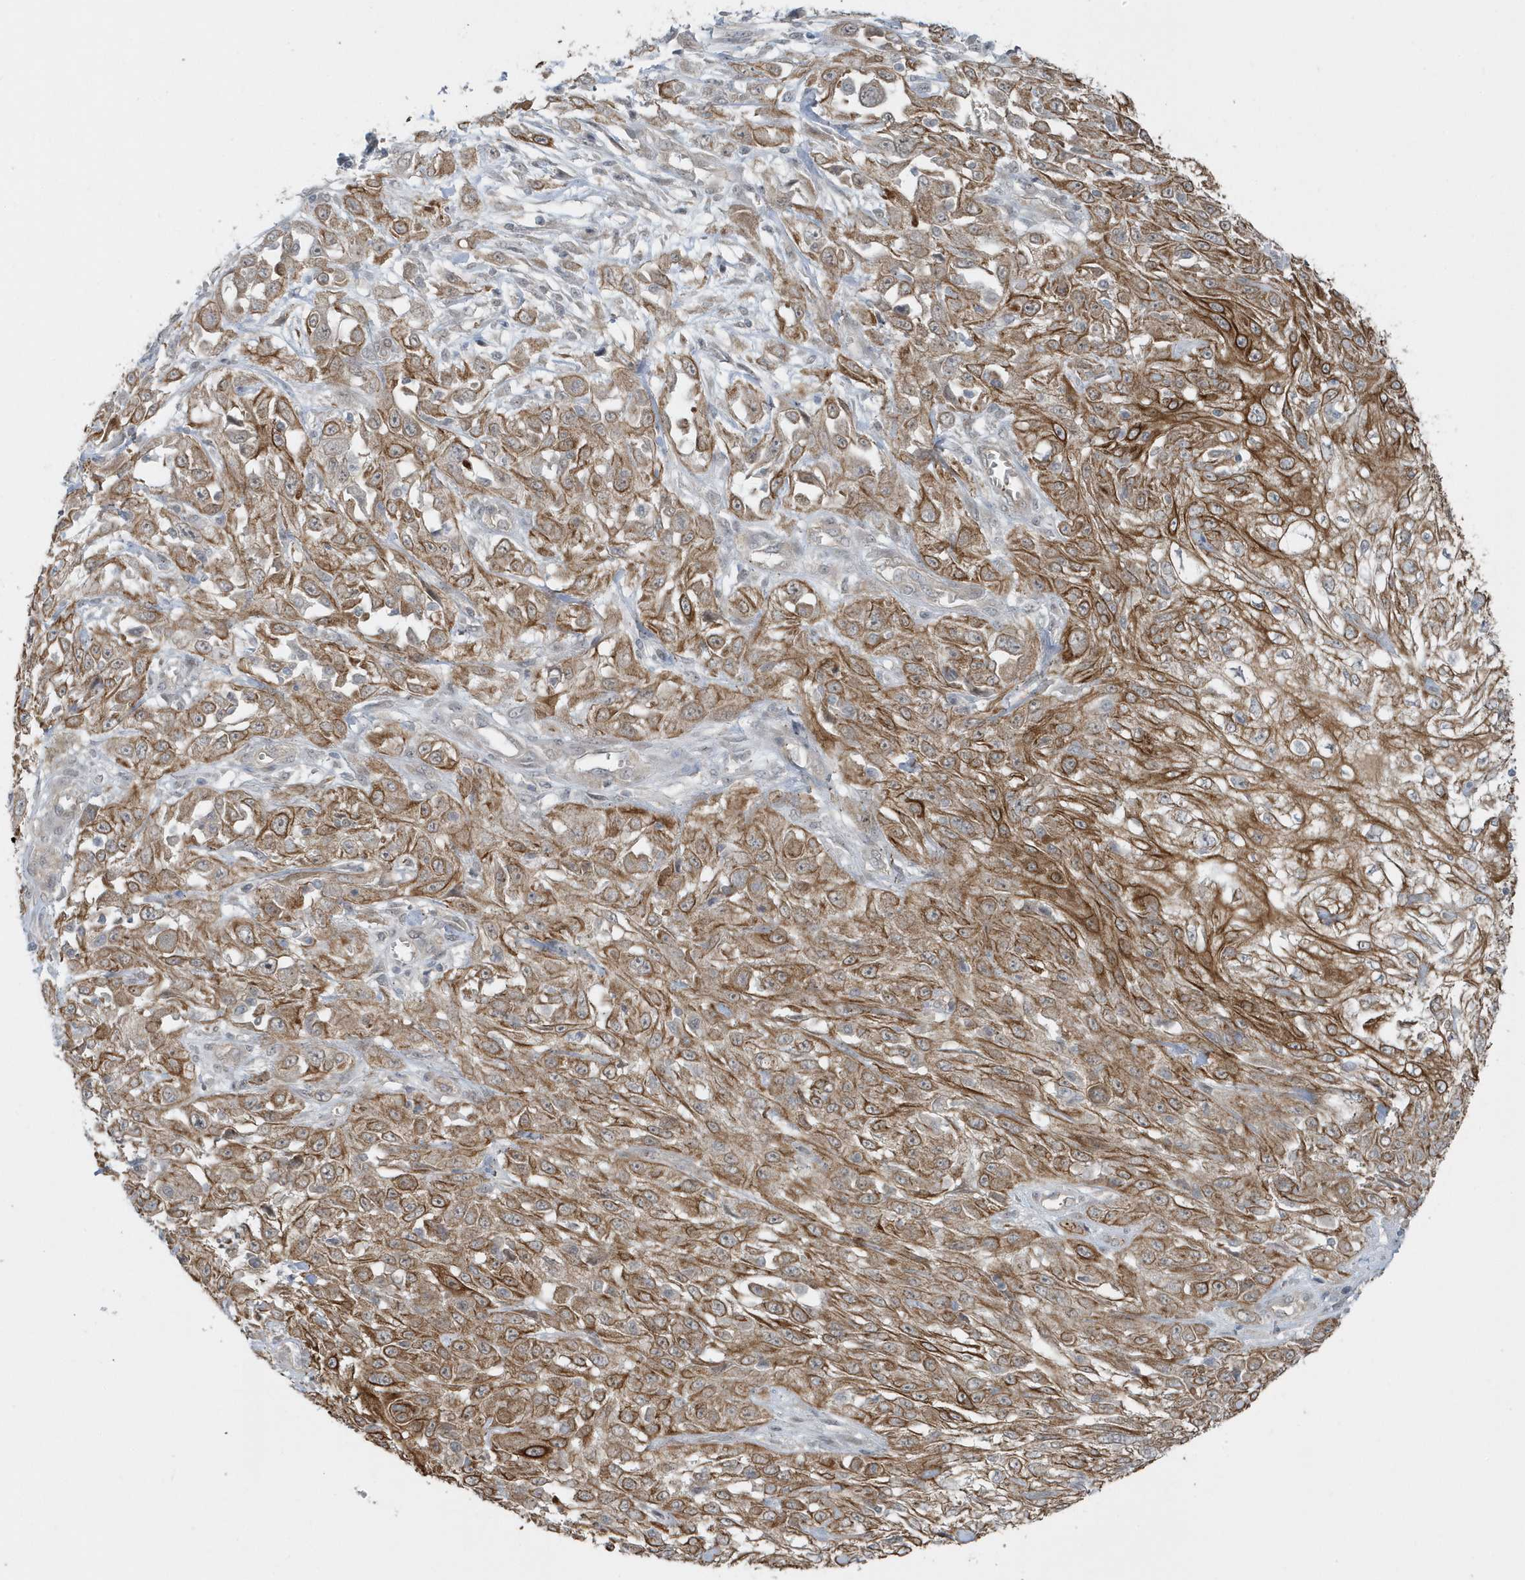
{"staining": {"intensity": "moderate", "quantity": "25%-75%", "location": "cytoplasmic/membranous"}, "tissue": "skin cancer", "cell_type": "Tumor cells", "image_type": "cancer", "snomed": [{"axis": "morphology", "description": "Squamous cell carcinoma, NOS"}, {"axis": "morphology", "description": "Squamous cell carcinoma, metastatic, NOS"}, {"axis": "topography", "description": "Skin"}, {"axis": "topography", "description": "Lymph node"}], "caption": "Immunohistochemistry histopathology image of human skin cancer stained for a protein (brown), which shows medium levels of moderate cytoplasmic/membranous staining in approximately 25%-75% of tumor cells.", "gene": "PARD3B", "patient": {"sex": "male", "age": 75}}